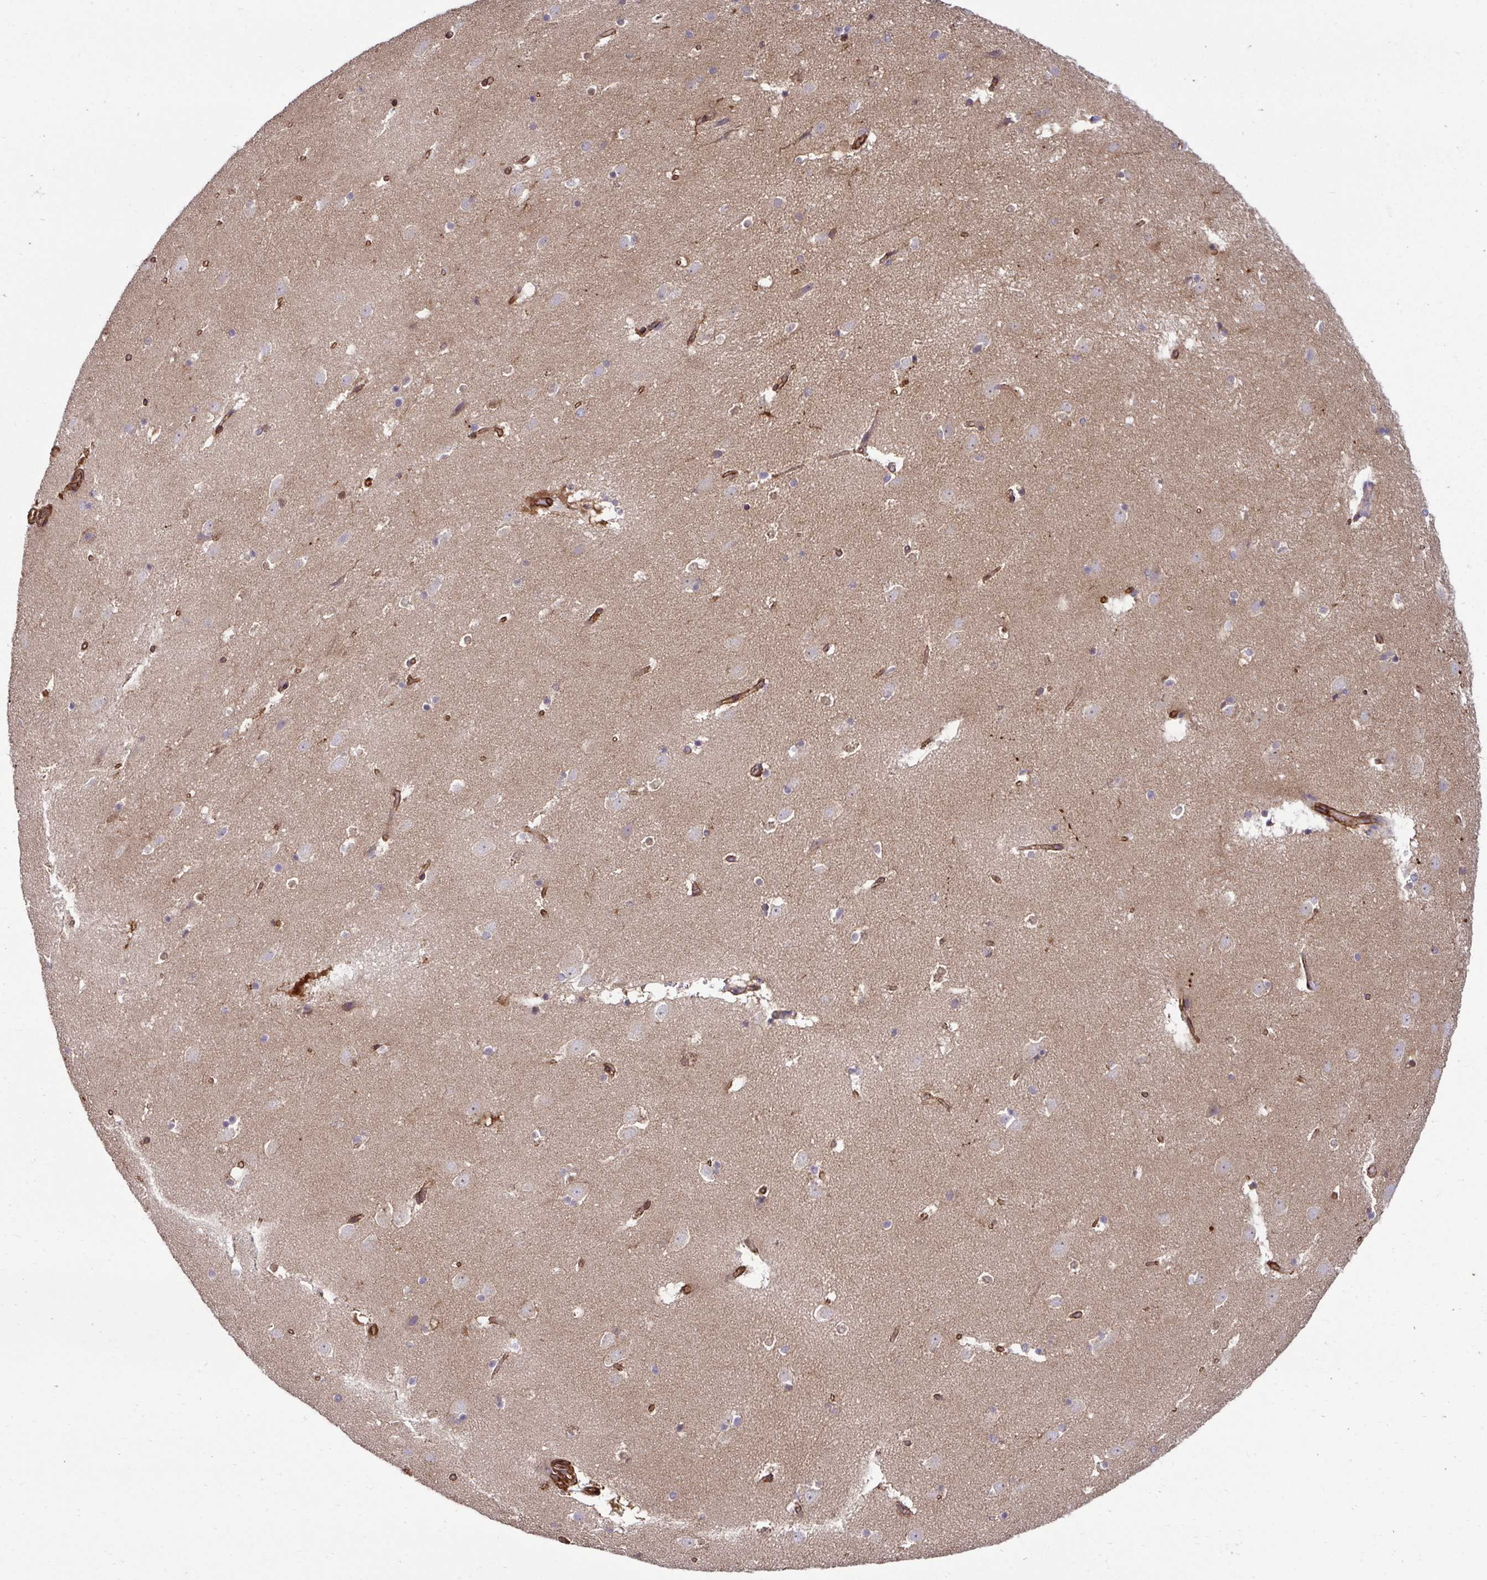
{"staining": {"intensity": "moderate", "quantity": "<25%", "location": "cytoplasmic/membranous"}, "tissue": "caudate", "cell_type": "Glial cells", "image_type": "normal", "snomed": [{"axis": "morphology", "description": "Normal tissue, NOS"}, {"axis": "topography", "description": "Lateral ventricle wall"}], "caption": "The photomicrograph shows a brown stain indicating the presence of a protein in the cytoplasmic/membranous of glial cells in caudate.", "gene": "TRIM52", "patient": {"sex": "male", "age": 37}}